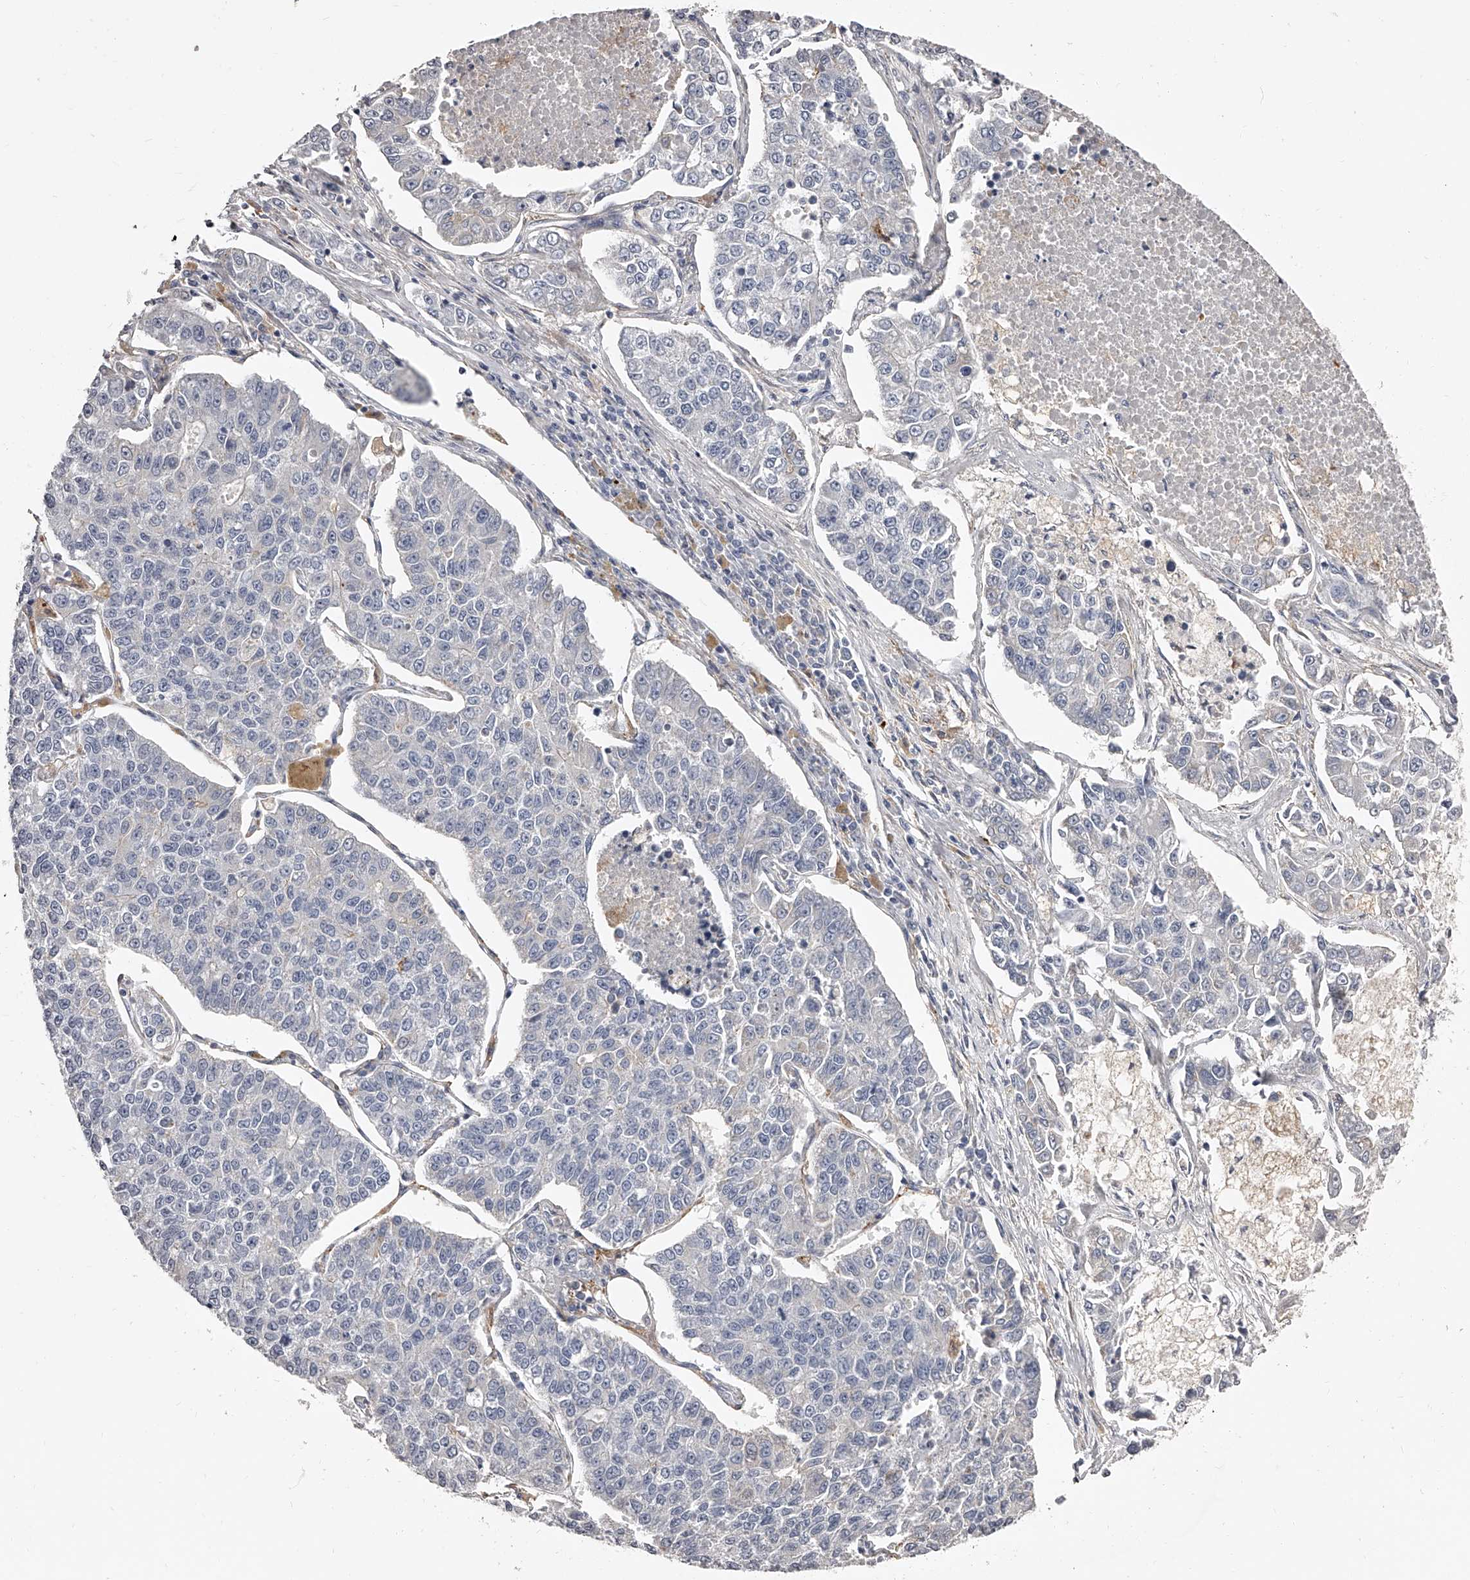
{"staining": {"intensity": "negative", "quantity": "none", "location": "none"}, "tissue": "lung cancer", "cell_type": "Tumor cells", "image_type": "cancer", "snomed": [{"axis": "morphology", "description": "Adenocarcinoma, NOS"}, {"axis": "topography", "description": "Lung"}], "caption": "DAB (3,3'-diaminobenzidine) immunohistochemical staining of lung cancer shows no significant expression in tumor cells.", "gene": "PACSIN1", "patient": {"sex": "male", "age": 49}}